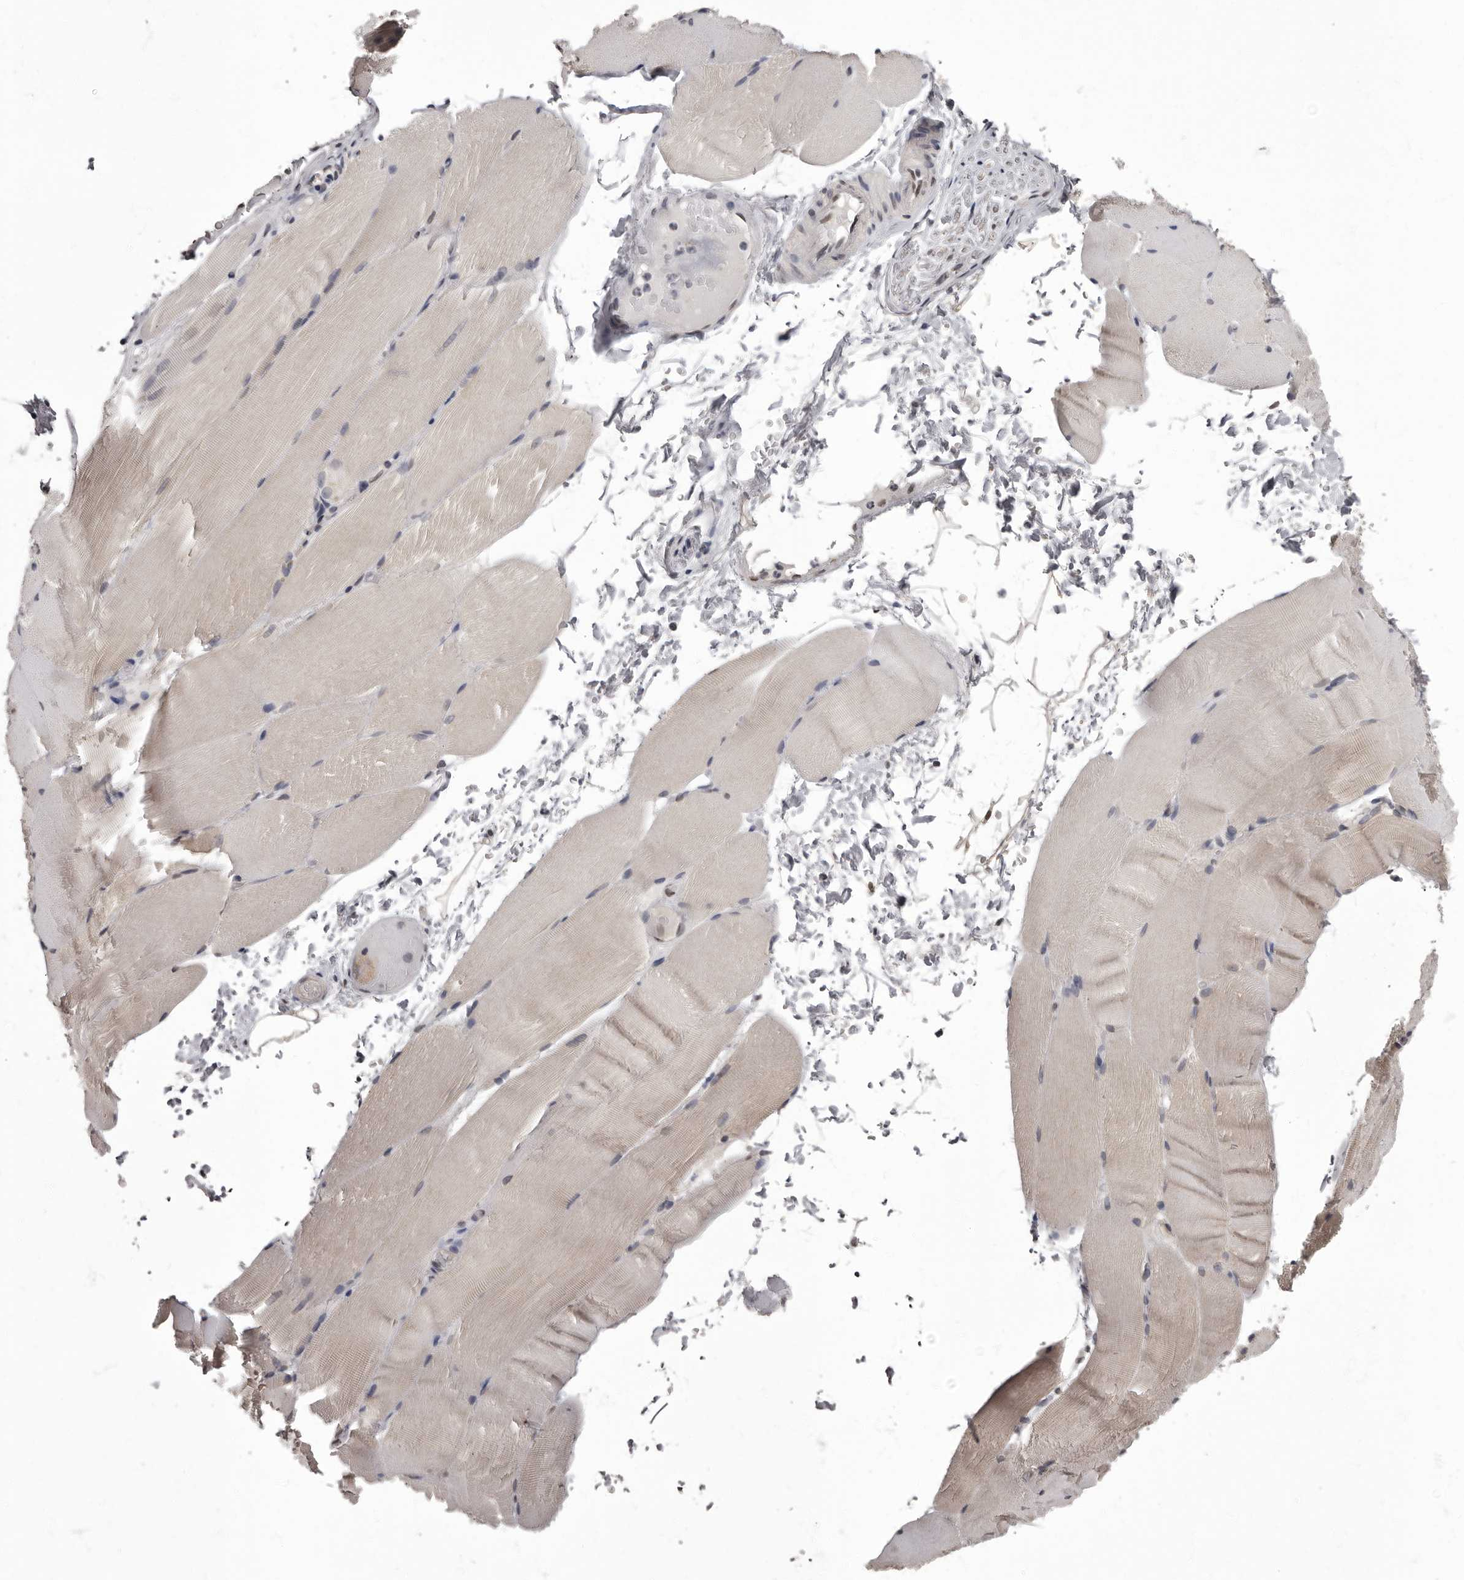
{"staining": {"intensity": "weak", "quantity": "<25%", "location": "cytoplasmic/membranous,nuclear"}, "tissue": "skeletal muscle", "cell_type": "Myocytes", "image_type": "normal", "snomed": [{"axis": "morphology", "description": "Normal tissue, NOS"}, {"axis": "topography", "description": "Skeletal muscle"}, {"axis": "topography", "description": "Parathyroid gland"}], "caption": "Image shows no protein positivity in myocytes of unremarkable skeletal muscle. (DAB immunohistochemistry with hematoxylin counter stain).", "gene": "C1orf50", "patient": {"sex": "female", "age": 37}}